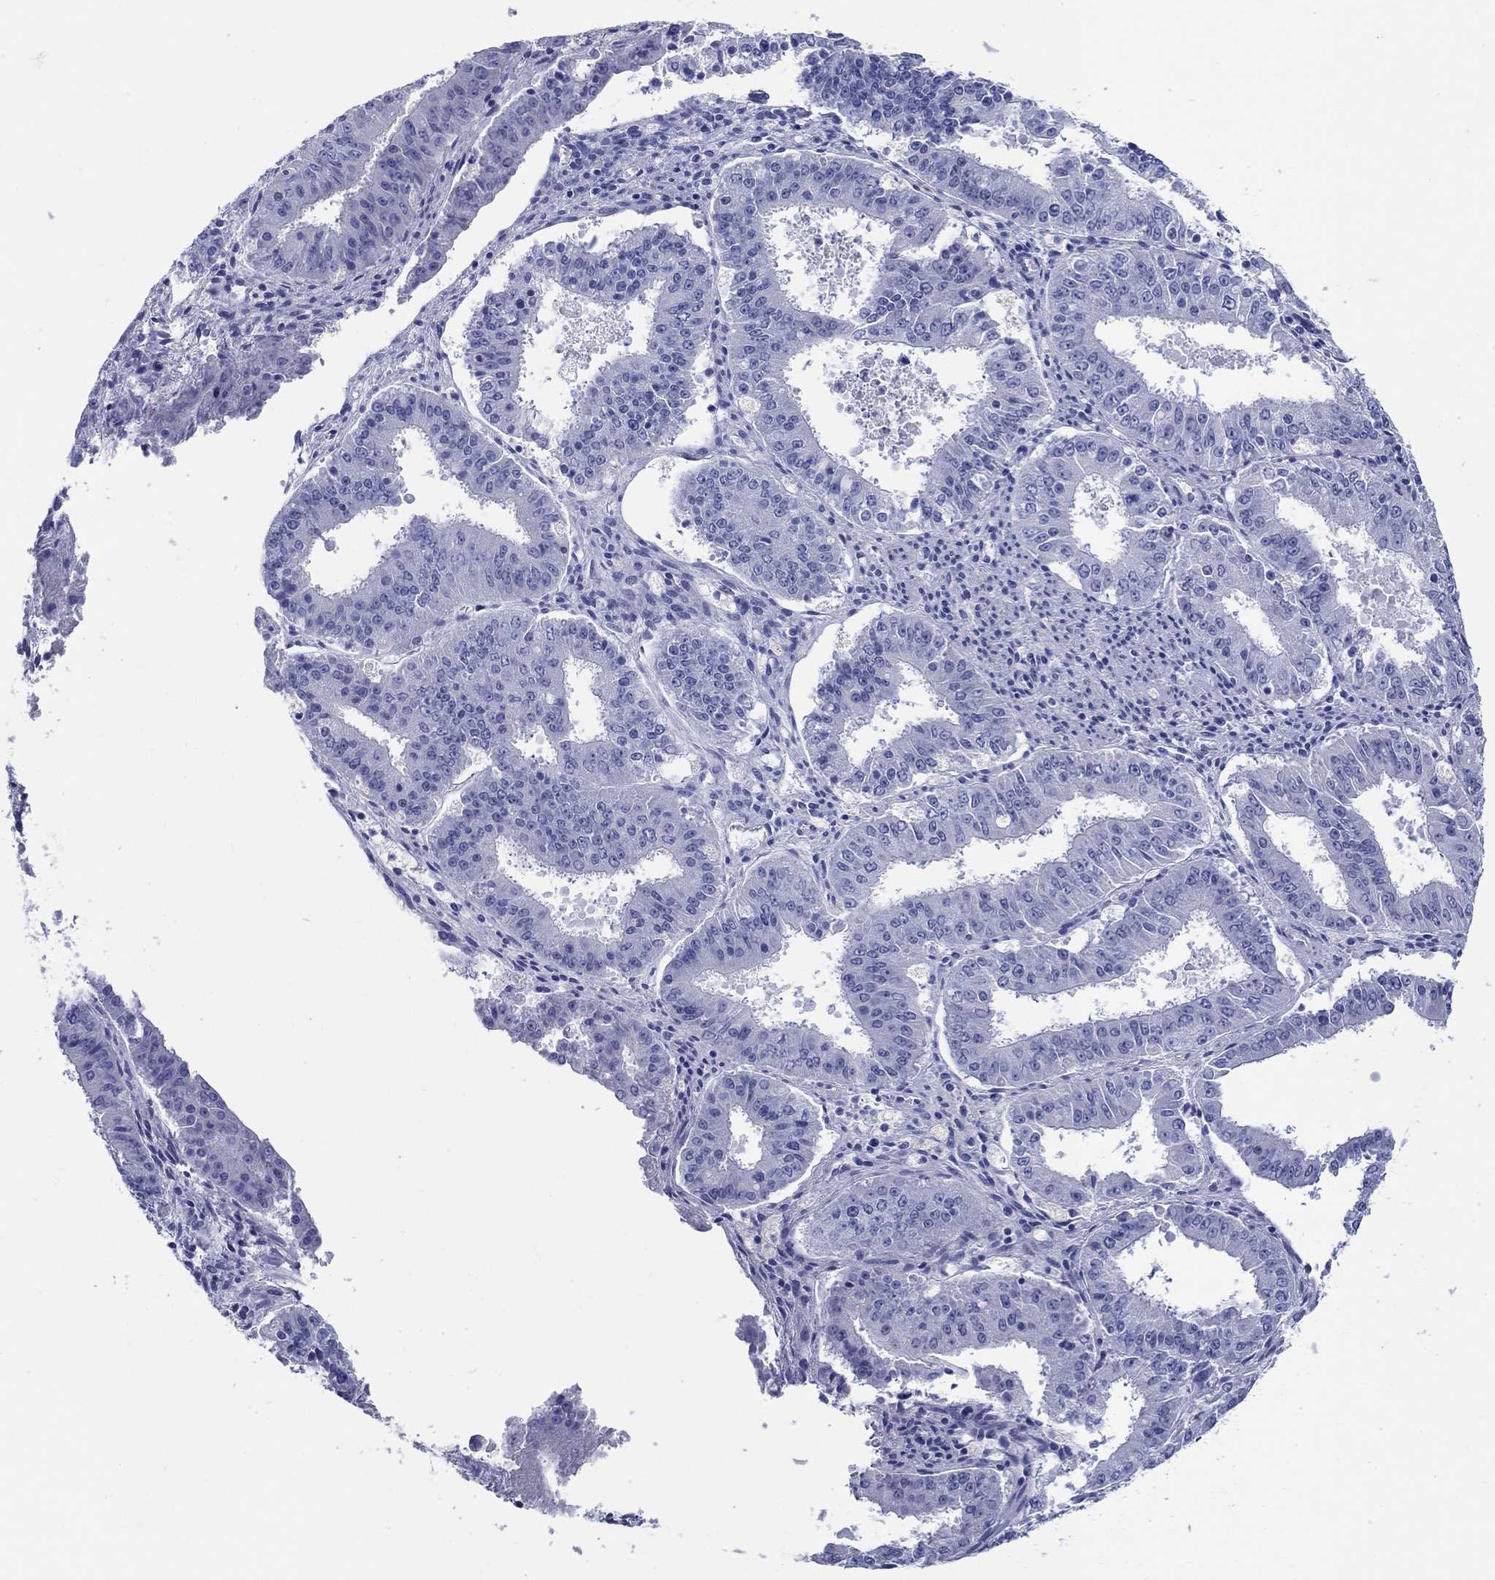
{"staining": {"intensity": "negative", "quantity": "none", "location": "none"}, "tissue": "ovarian cancer", "cell_type": "Tumor cells", "image_type": "cancer", "snomed": [{"axis": "morphology", "description": "Carcinoma, endometroid"}, {"axis": "topography", "description": "Ovary"}], "caption": "The image displays no staining of tumor cells in ovarian cancer (endometroid carcinoma).", "gene": "CRYGS", "patient": {"sex": "female", "age": 42}}